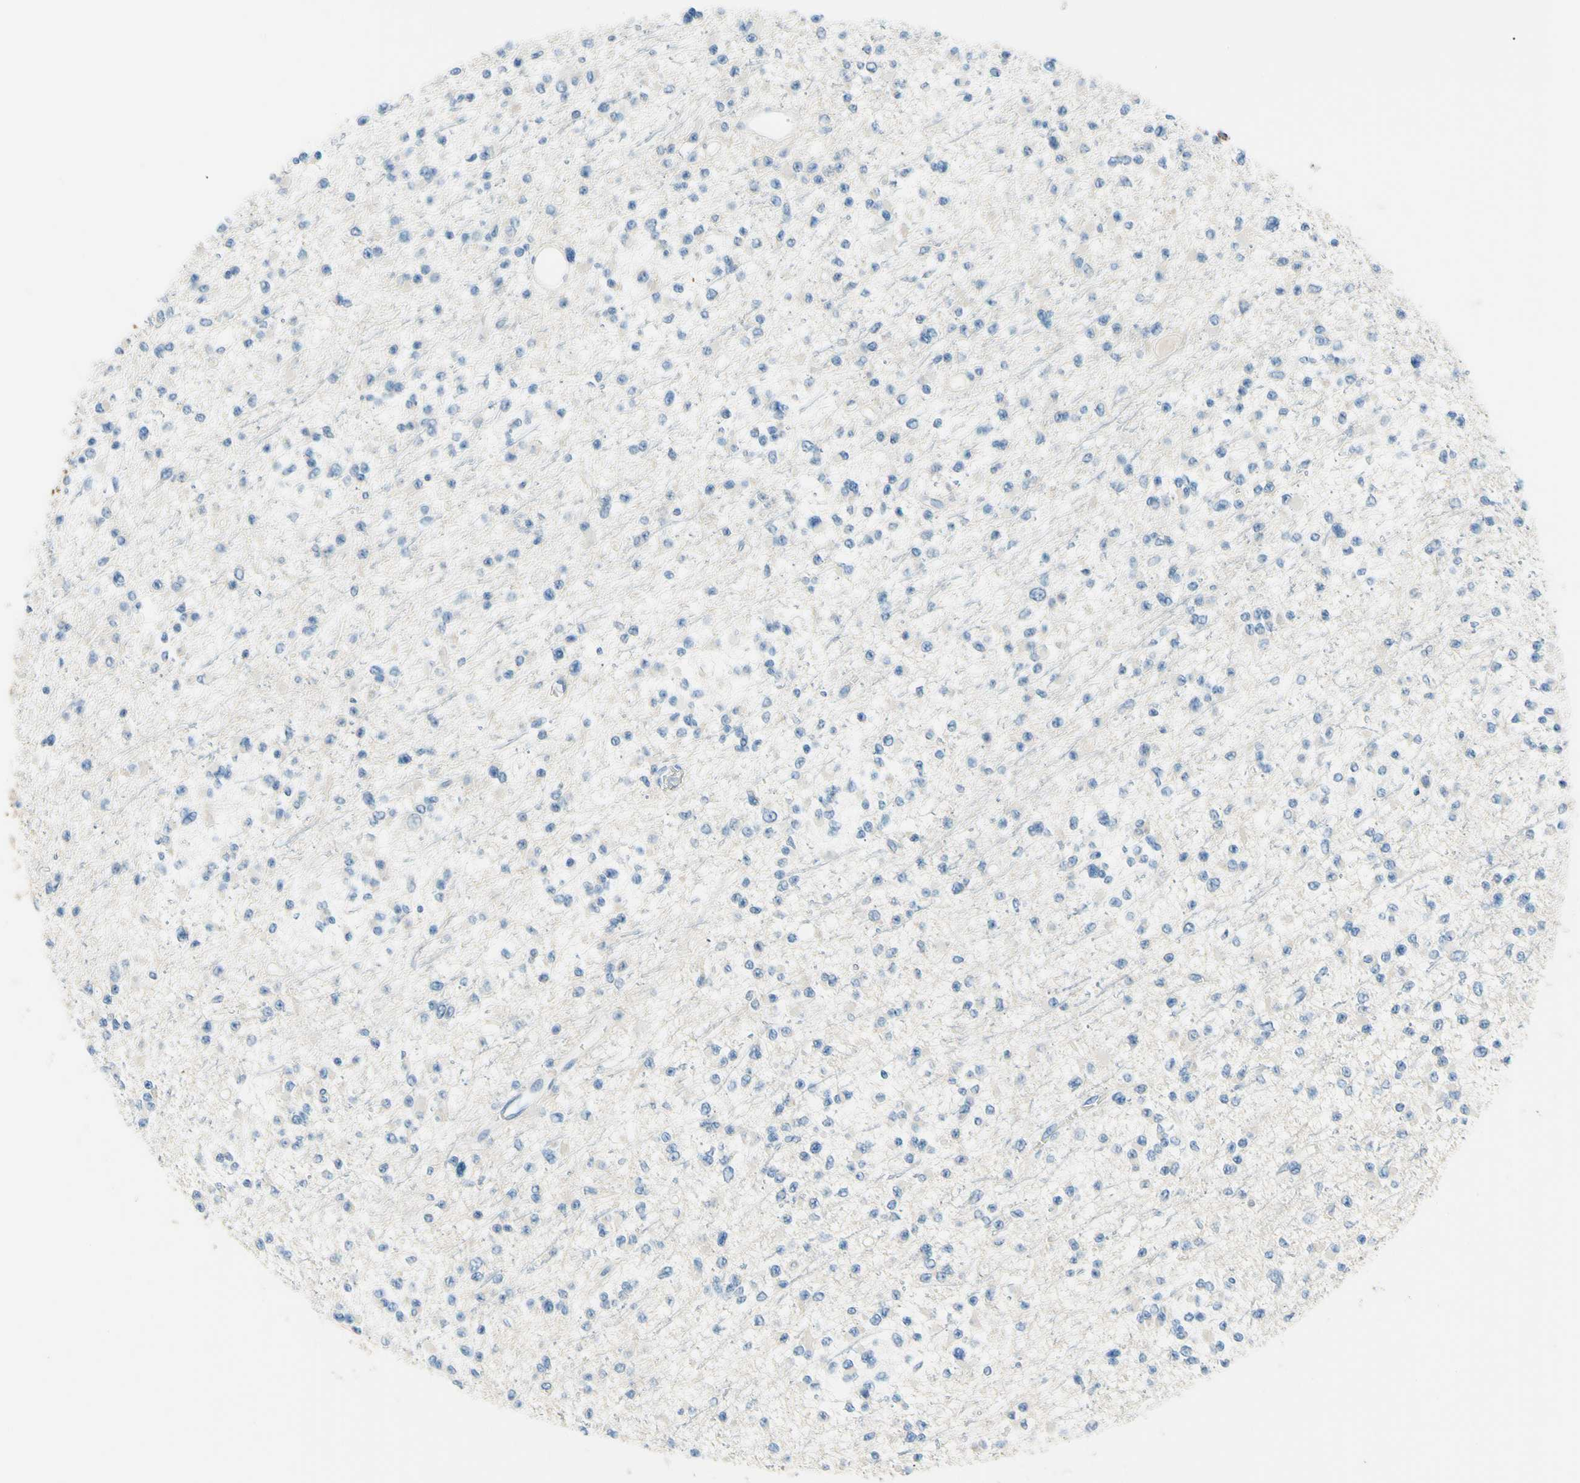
{"staining": {"intensity": "negative", "quantity": "none", "location": "none"}, "tissue": "glioma", "cell_type": "Tumor cells", "image_type": "cancer", "snomed": [{"axis": "morphology", "description": "Glioma, malignant, Low grade"}, {"axis": "topography", "description": "Brain"}], "caption": "Immunohistochemical staining of glioma shows no significant positivity in tumor cells.", "gene": "MAVS", "patient": {"sex": "female", "age": 22}}